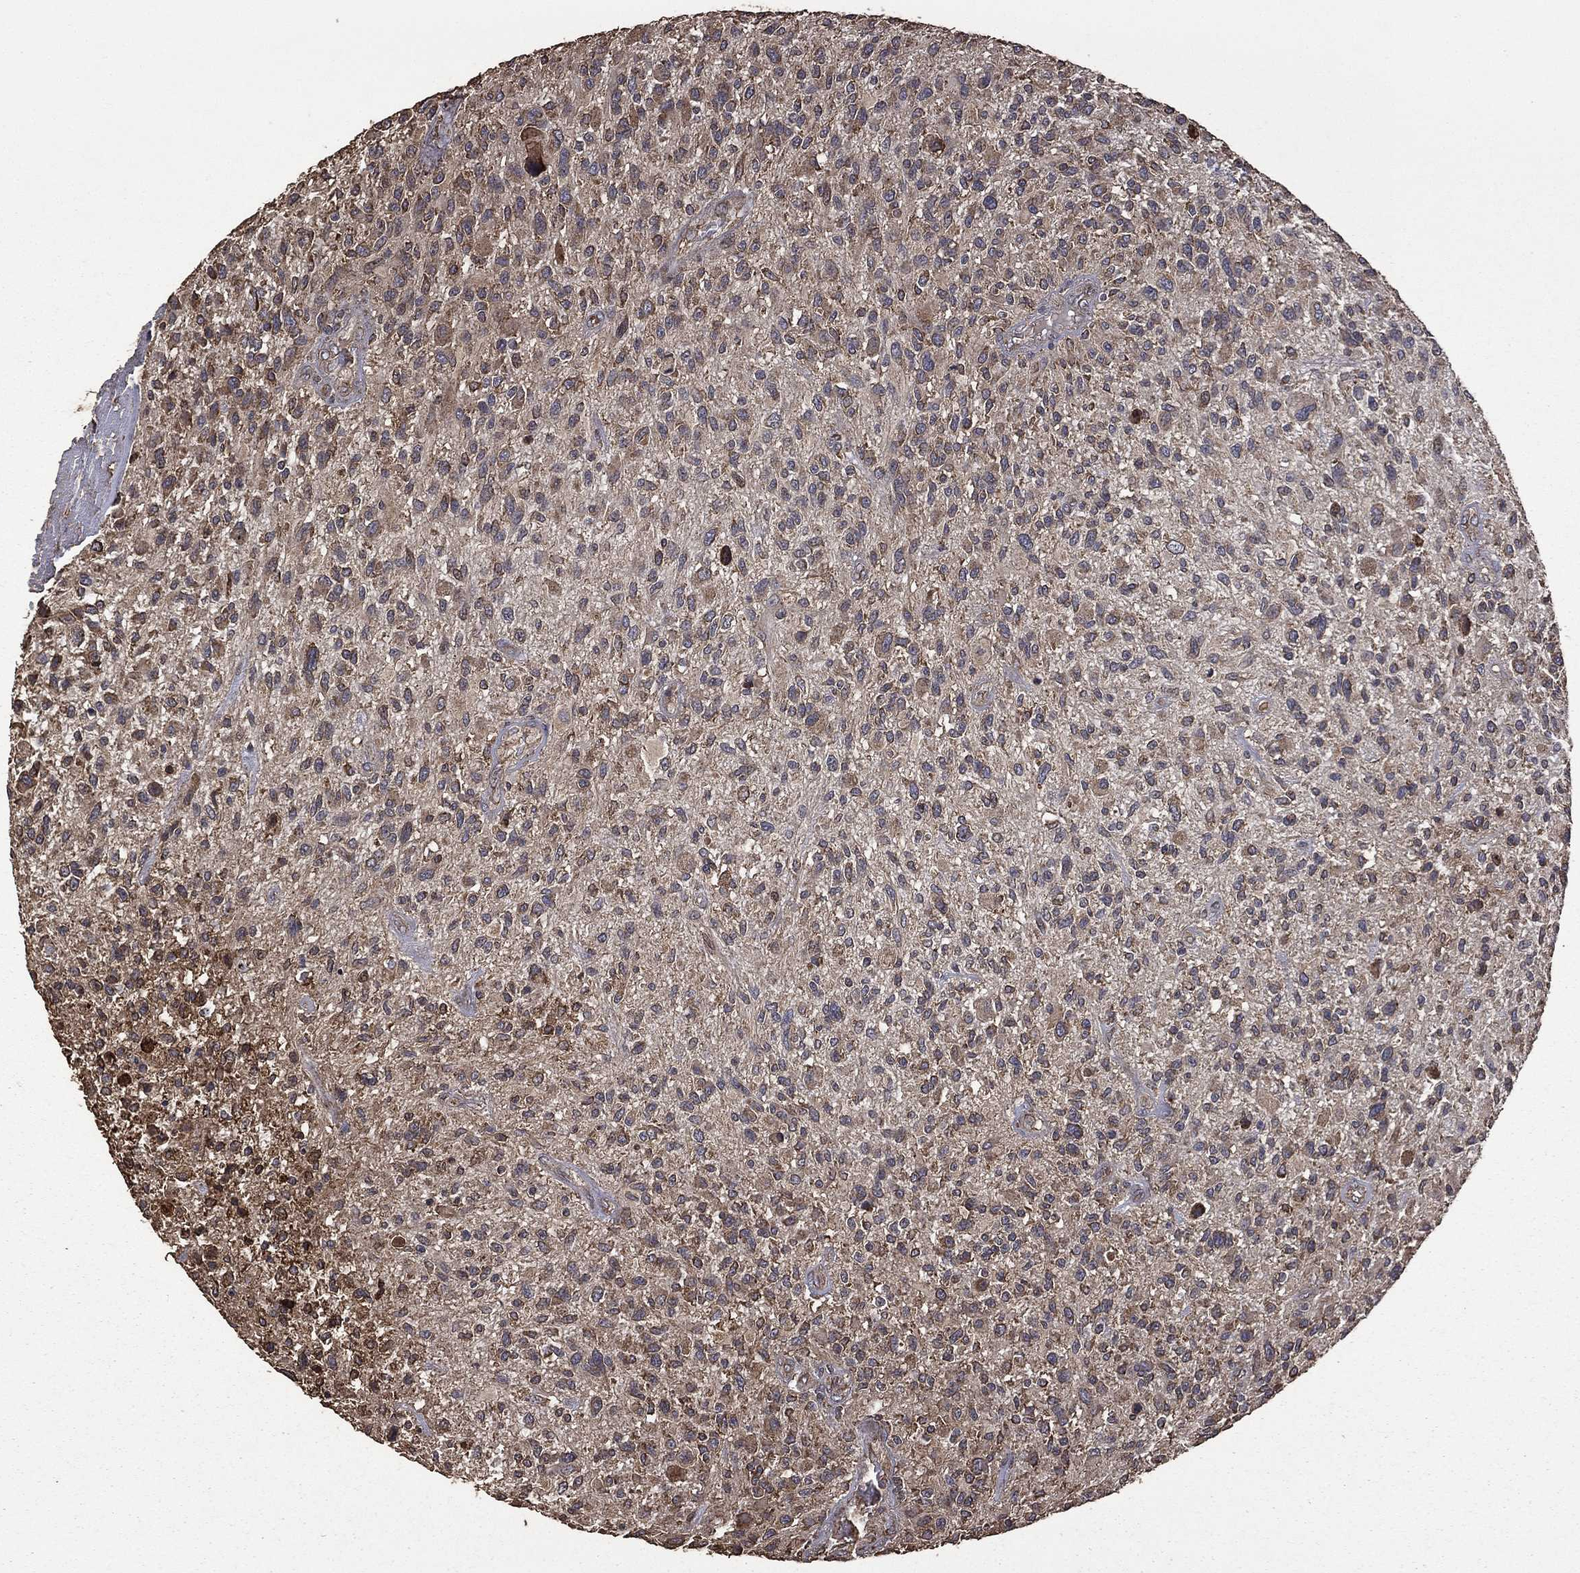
{"staining": {"intensity": "moderate", "quantity": "<25%", "location": "cytoplasmic/membranous"}, "tissue": "glioma", "cell_type": "Tumor cells", "image_type": "cancer", "snomed": [{"axis": "morphology", "description": "Glioma, malignant, High grade"}, {"axis": "topography", "description": "Brain"}], "caption": "Malignant high-grade glioma stained with a brown dye displays moderate cytoplasmic/membranous positive staining in approximately <25% of tumor cells.", "gene": "METTL27", "patient": {"sex": "male", "age": 47}}